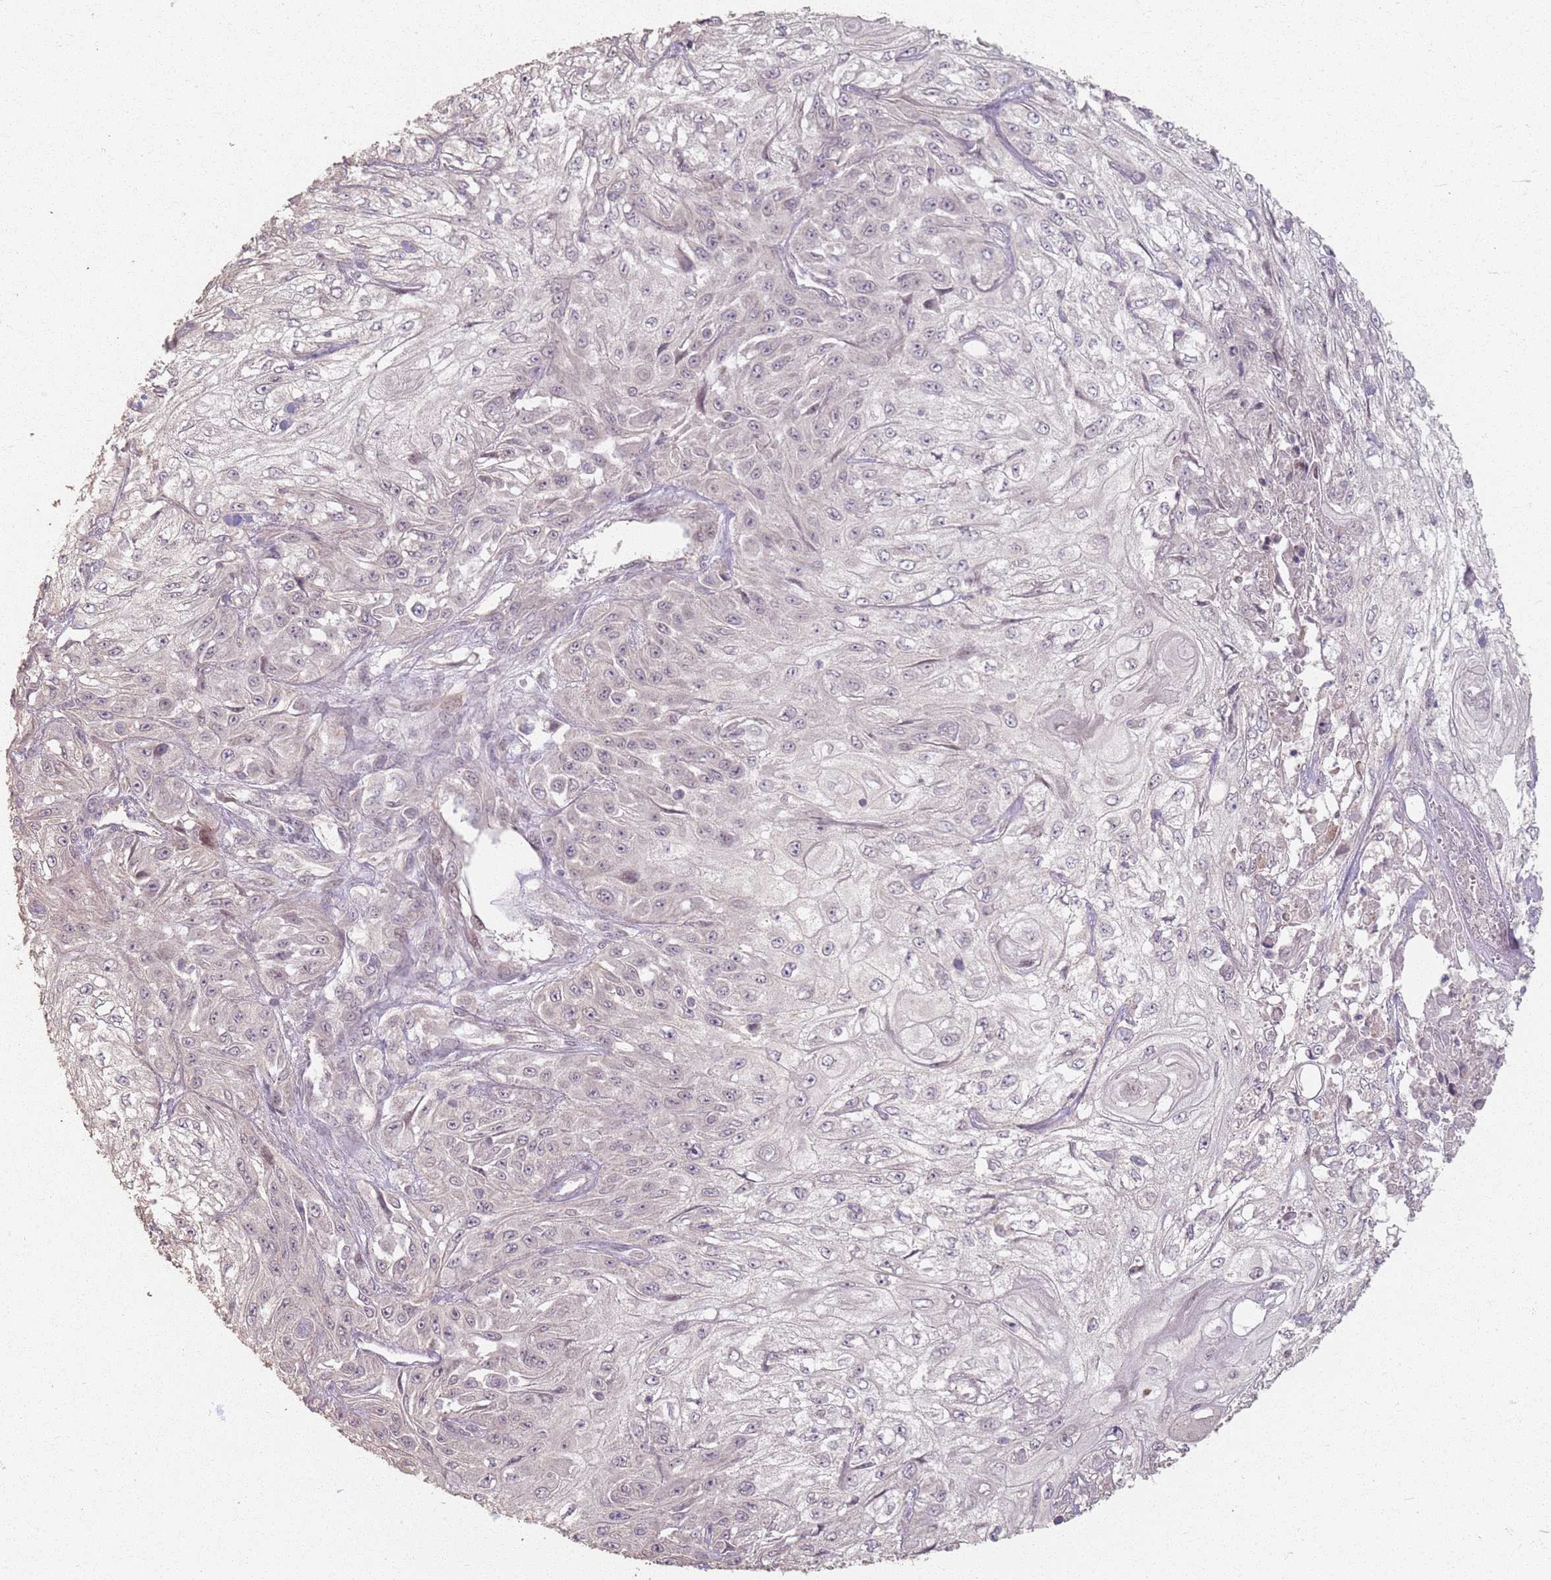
{"staining": {"intensity": "negative", "quantity": "none", "location": "none"}, "tissue": "skin cancer", "cell_type": "Tumor cells", "image_type": "cancer", "snomed": [{"axis": "morphology", "description": "Squamous cell carcinoma, NOS"}, {"axis": "morphology", "description": "Squamous cell carcinoma, metastatic, NOS"}, {"axis": "topography", "description": "Skin"}, {"axis": "topography", "description": "Lymph node"}], "caption": "An IHC micrograph of squamous cell carcinoma (skin) is shown. There is no staining in tumor cells of squamous cell carcinoma (skin).", "gene": "CCDC168", "patient": {"sex": "male", "age": 75}}